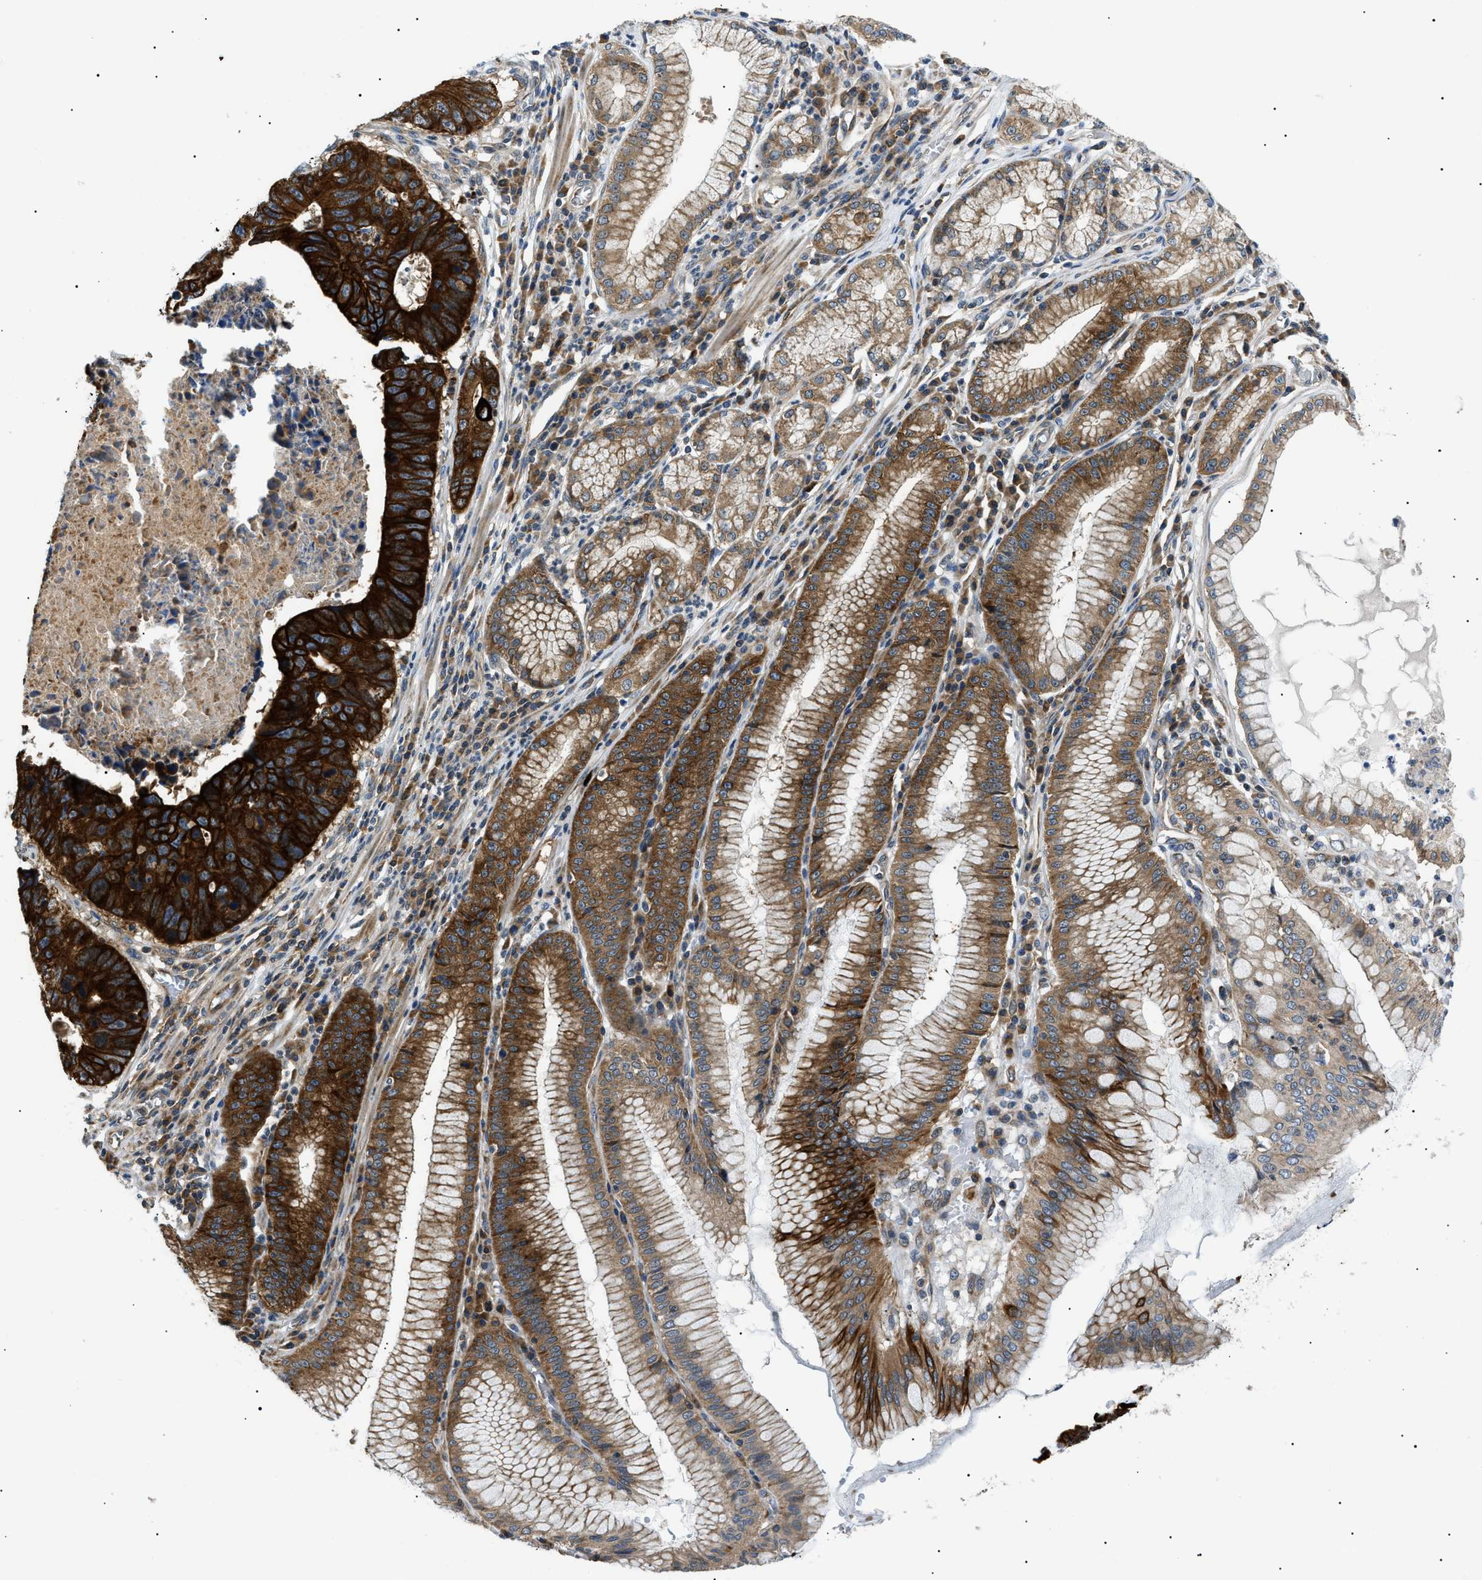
{"staining": {"intensity": "strong", "quantity": ">75%", "location": "cytoplasmic/membranous"}, "tissue": "stomach cancer", "cell_type": "Tumor cells", "image_type": "cancer", "snomed": [{"axis": "morphology", "description": "Adenocarcinoma, NOS"}, {"axis": "topography", "description": "Stomach"}], "caption": "Protein analysis of stomach cancer tissue displays strong cytoplasmic/membranous positivity in approximately >75% of tumor cells.", "gene": "SRPK1", "patient": {"sex": "male", "age": 59}}